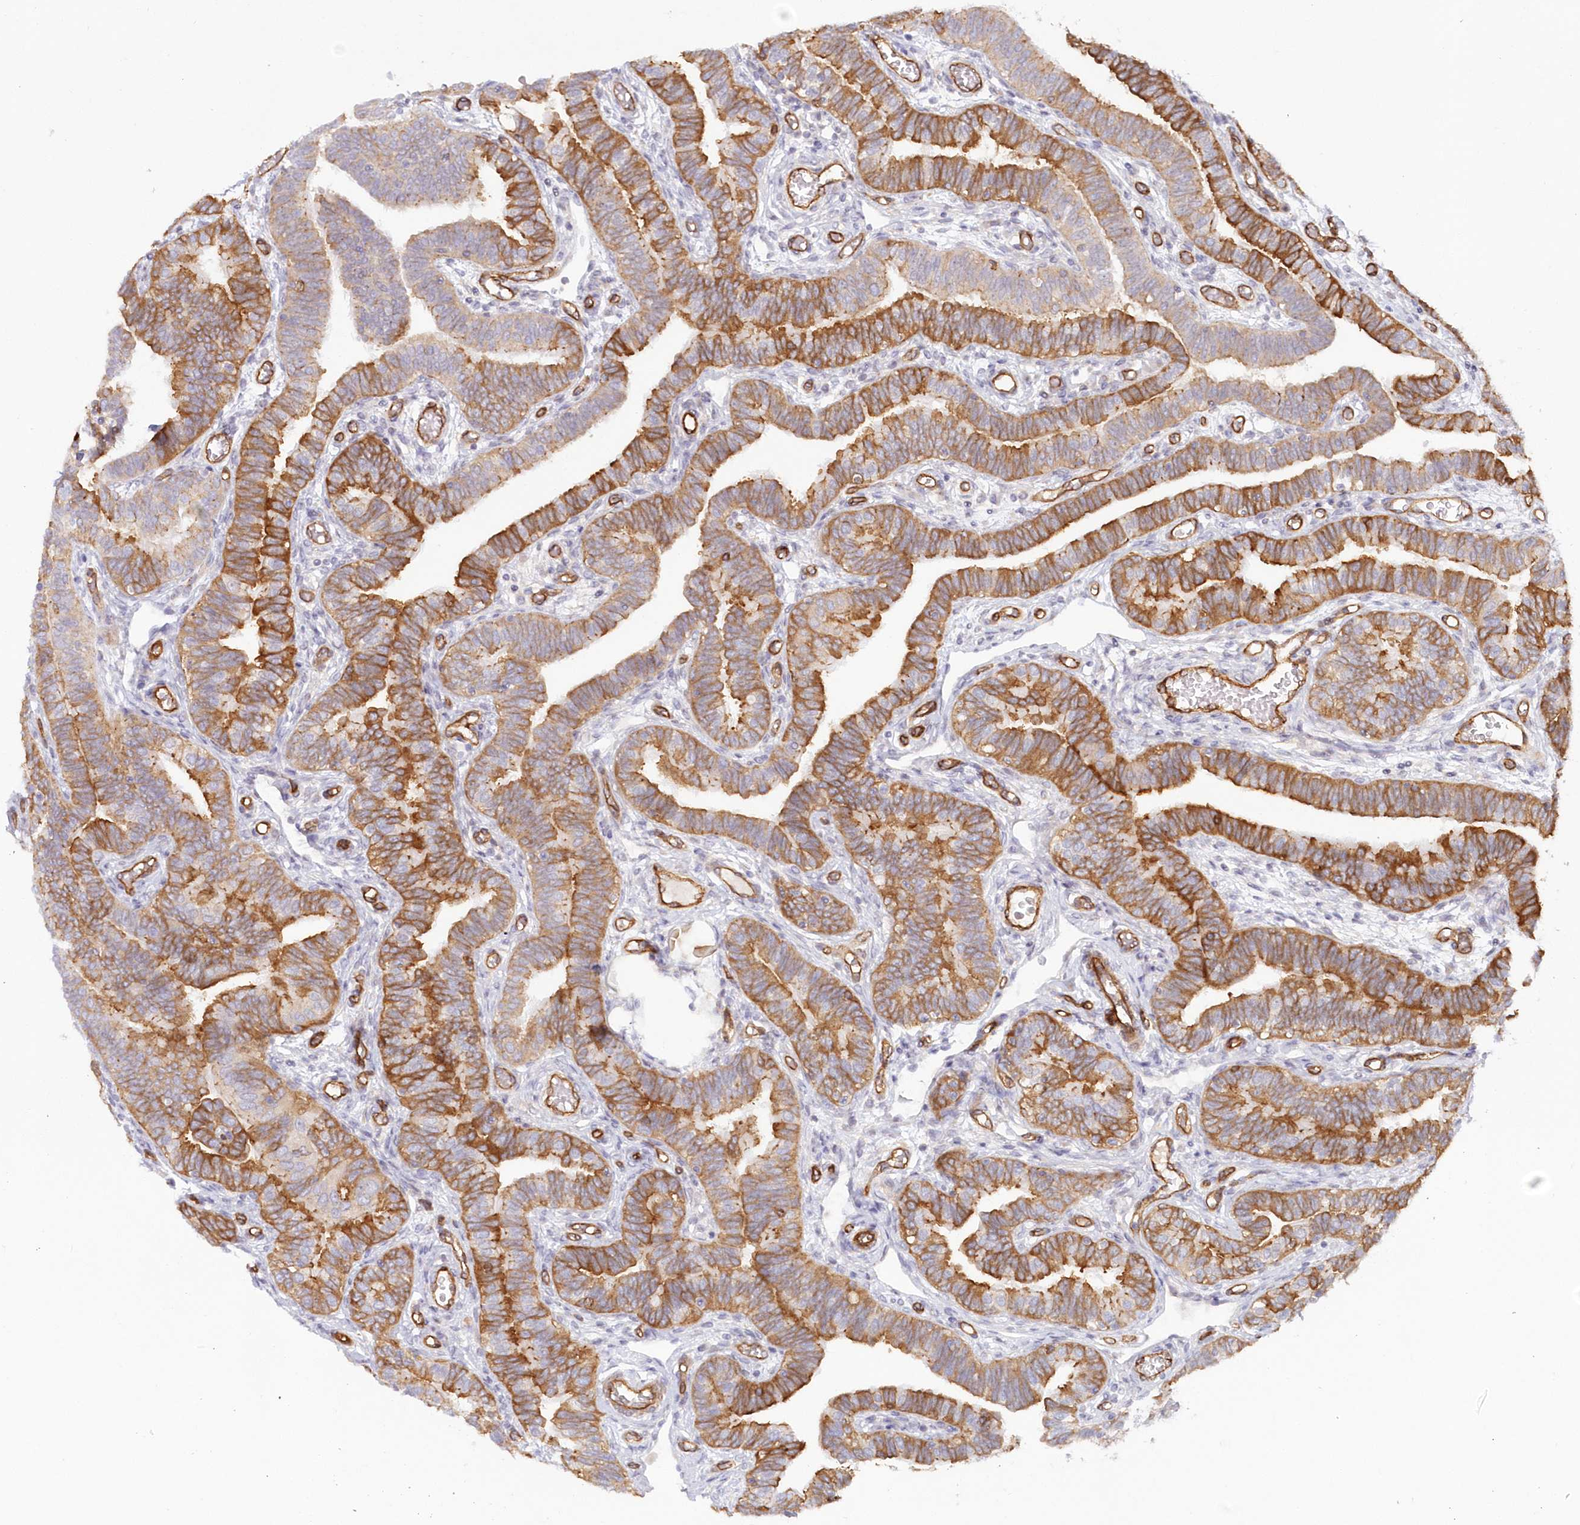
{"staining": {"intensity": "moderate", "quantity": ">75%", "location": "cytoplasmic/membranous"}, "tissue": "fallopian tube", "cell_type": "Glandular cells", "image_type": "normal", "snomed": [{"axis": "morphology", "description": "Normal tissue, NOS"}, {"axis": "topography", "description": "Fallopian tube"}], "caption": "Moderate cytoplasmic/membranous positivity is appreciated in approximately >75% of glandular cells in unremarkable fallopian tube. Immunohistochemistry stains the protein of interest in brown and the nuclei are stained blue.", "gene": "AFAP1L2", "patient": {"sex": "female", "age": 39}}